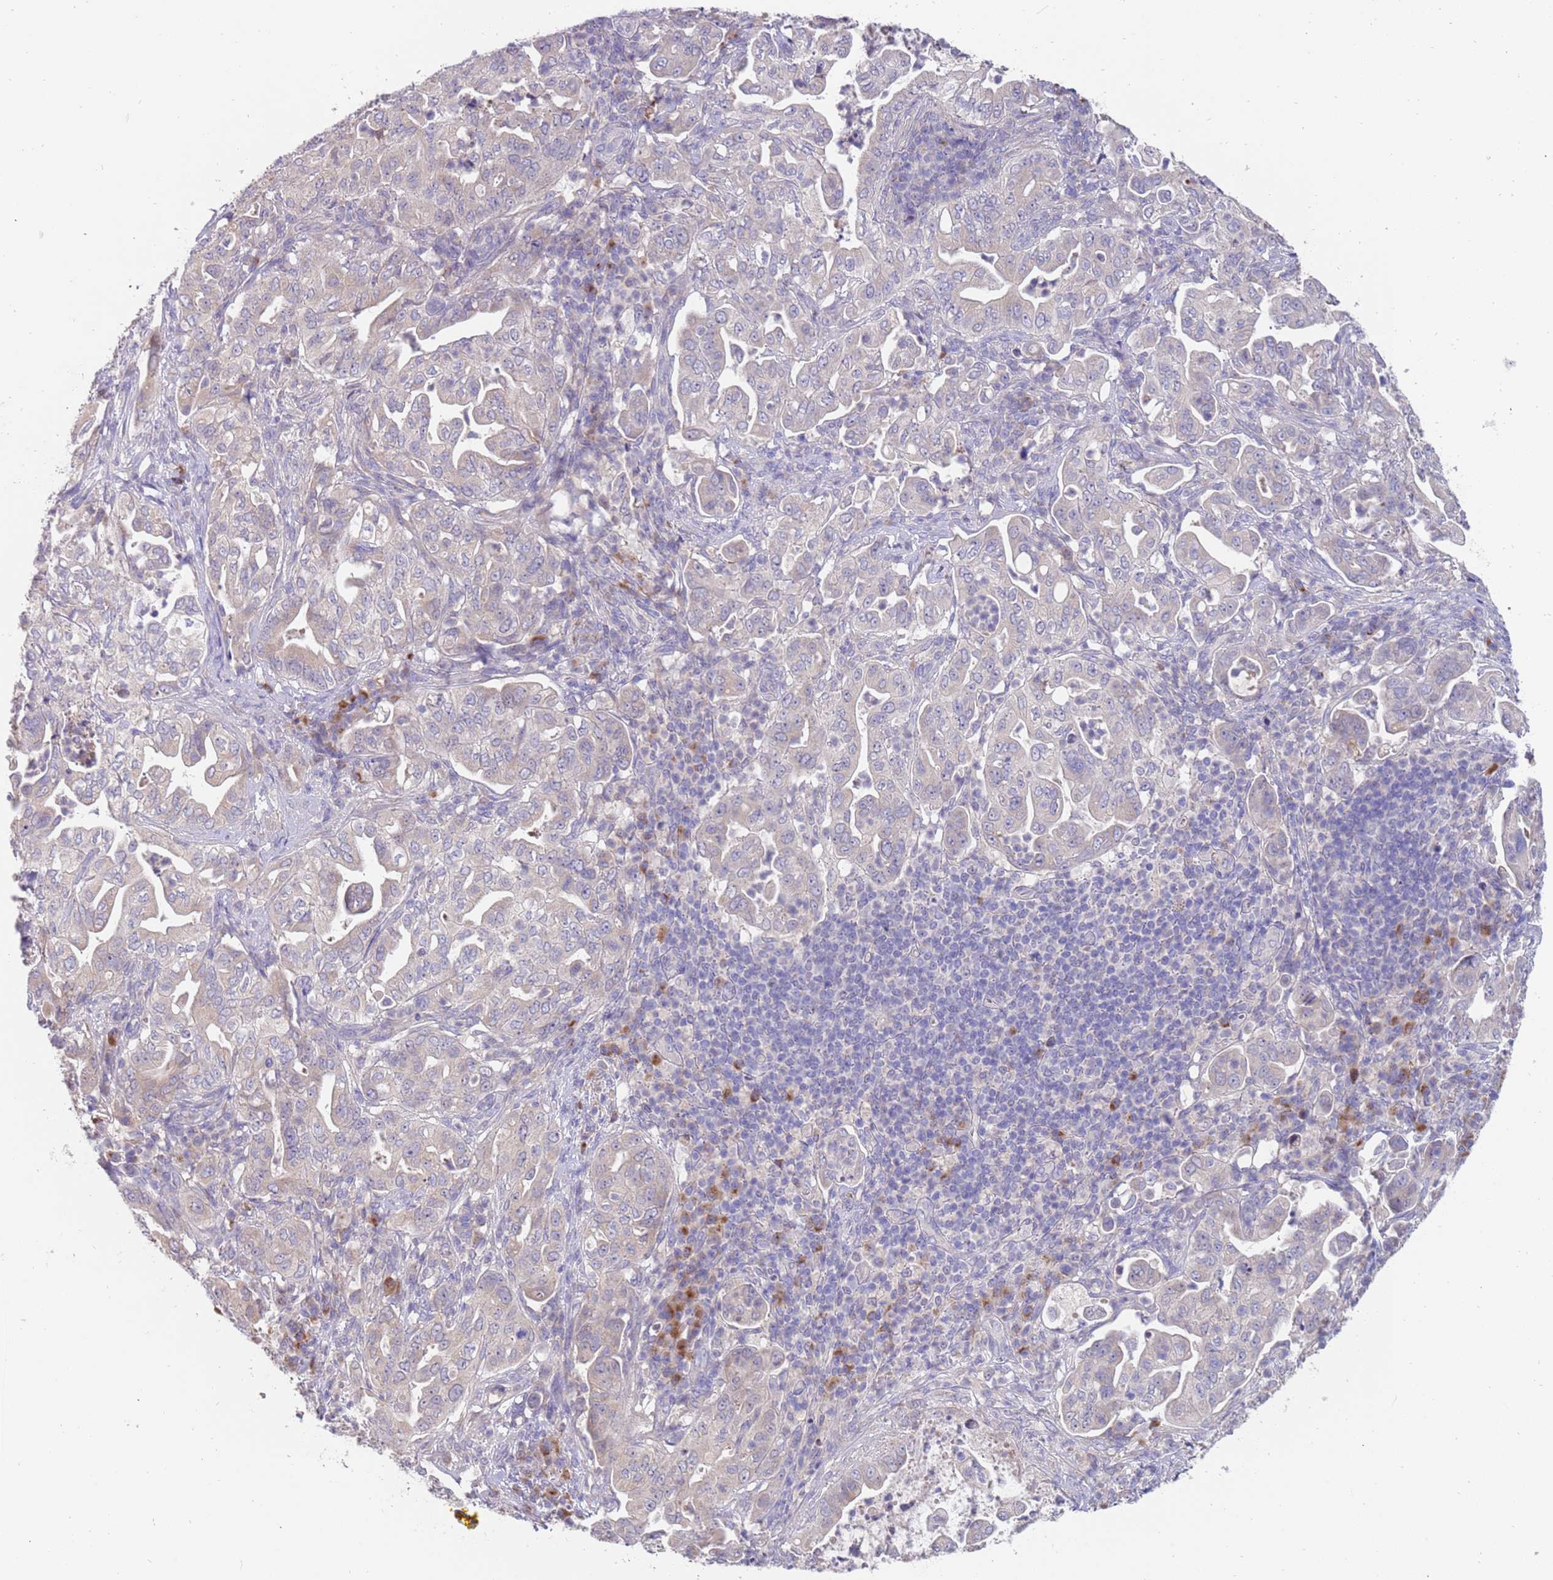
{"staining": {"intensity": "negative", "quantity": "none", "location": "none"}, "tissue": "pancreatic cancer", "cell_type": "Tumor cells", "image_type": "cancer", "snomed": [{"axis": "morphology", "description": "Normal tissue, NOS"}, {"axis": "morphology", "description": "Adenocarcinoma, NOS"}, {"axis": "topography", "description": "Lymph node"}, {"axis": "topography", "description": "Pancreas"}], "caption": "A histopathology image of pancreatic cancer stained for a protein demonstrates no brown staining in tumor cells.", "gene": "ZNF746", "patient": {"sex": "female", "age": 67}}